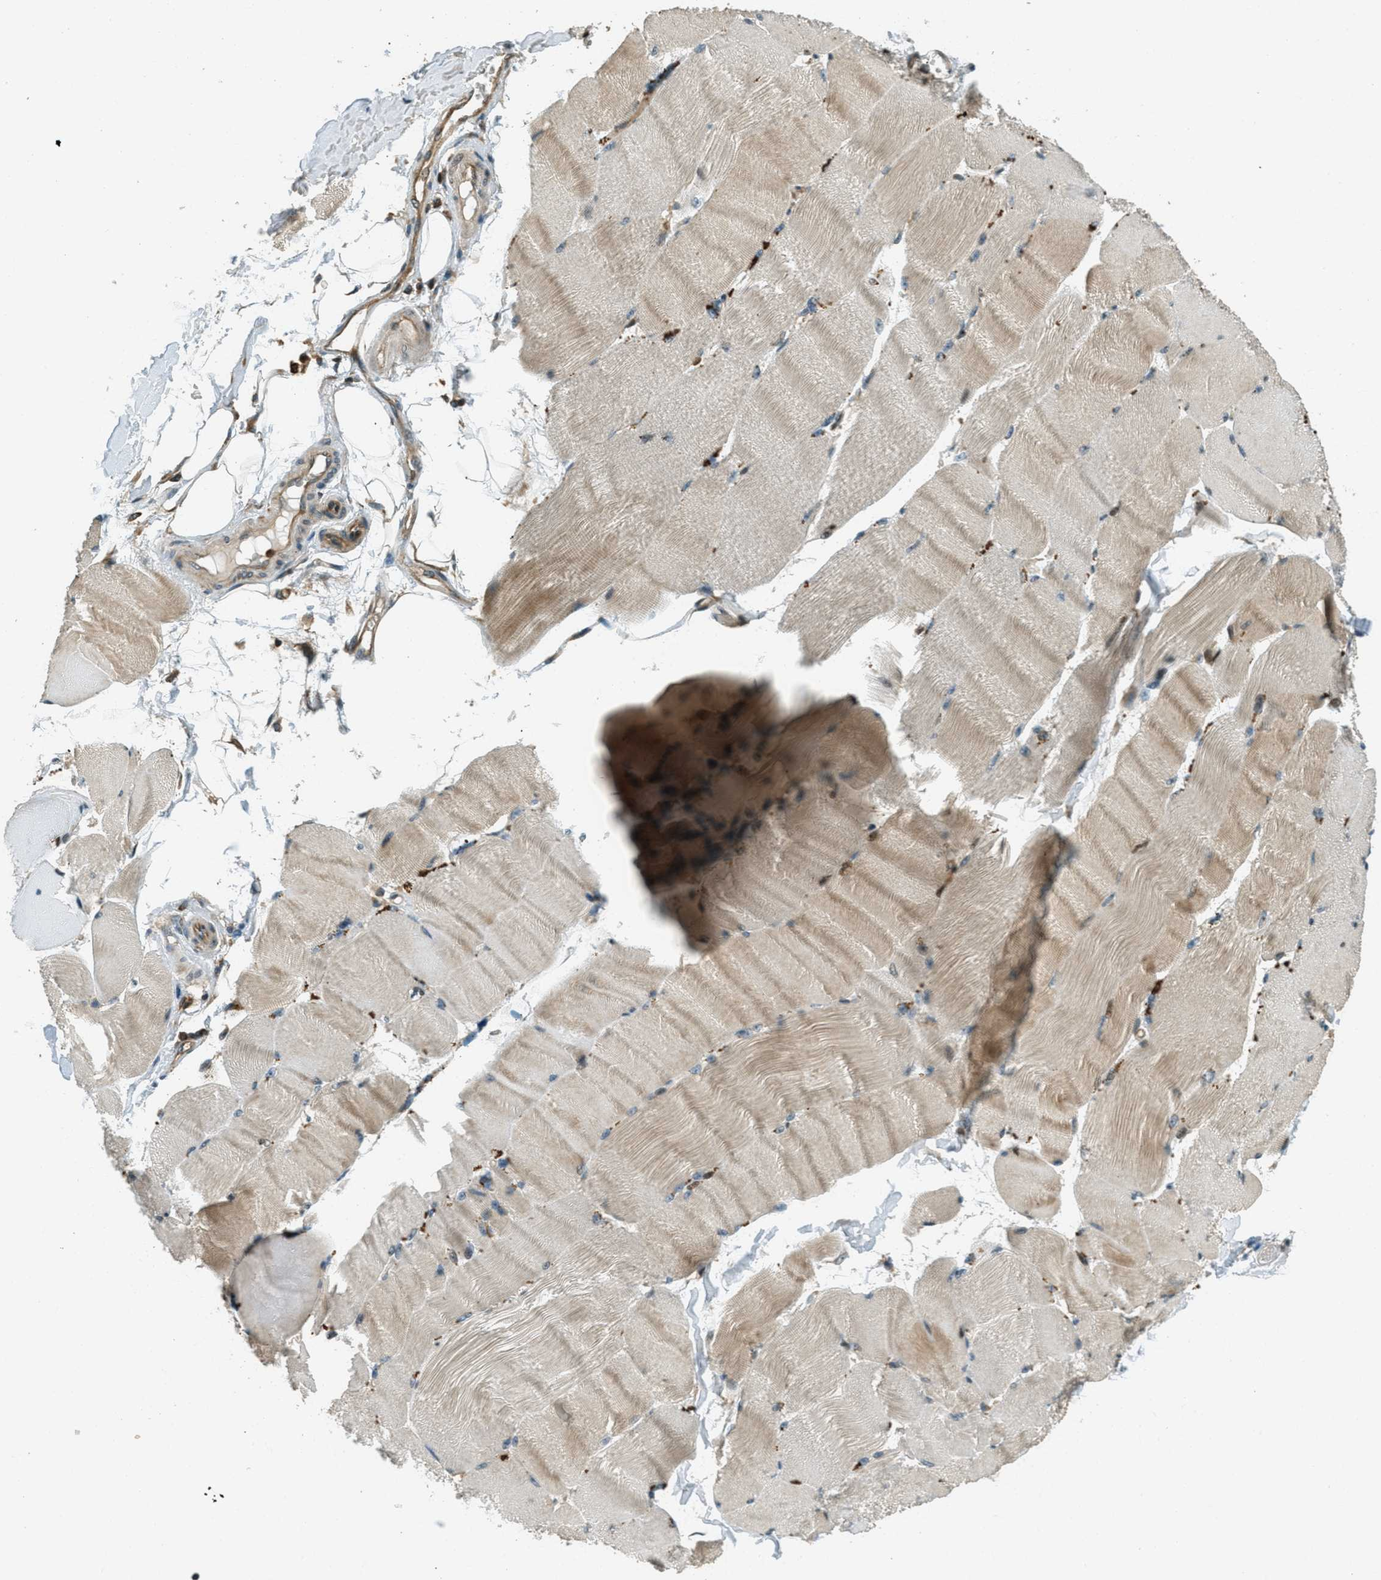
{"staining": {"intensity": "moderate", "quantity": ">75%", "location": "cytoplasmic/membranous"}, "tissue": "skeletal muscle", "cell_type": "Myocytes", "image_type": "normal", "snomed": [{"axis": "morphology", "description": "Normal tissue, NOS"}, {"axis": "topography", "description": "Skin"}, {"axis": "topography", "description": "Skeletal muscle"}], "caption": "DAB (3,3'-diaminobenzidine) immunohistochemical staining of benign human skeletal muscle displays moderate cytoplasmic/membranous protein expression in approximately >75% of myocytes. The staining was performed using DAB, with brown indicating positive protein expression. Nuclei are stained blue with hematoxylin.", "gene": "PTPN23", "patient": {"sex": "male", "age": 83}}